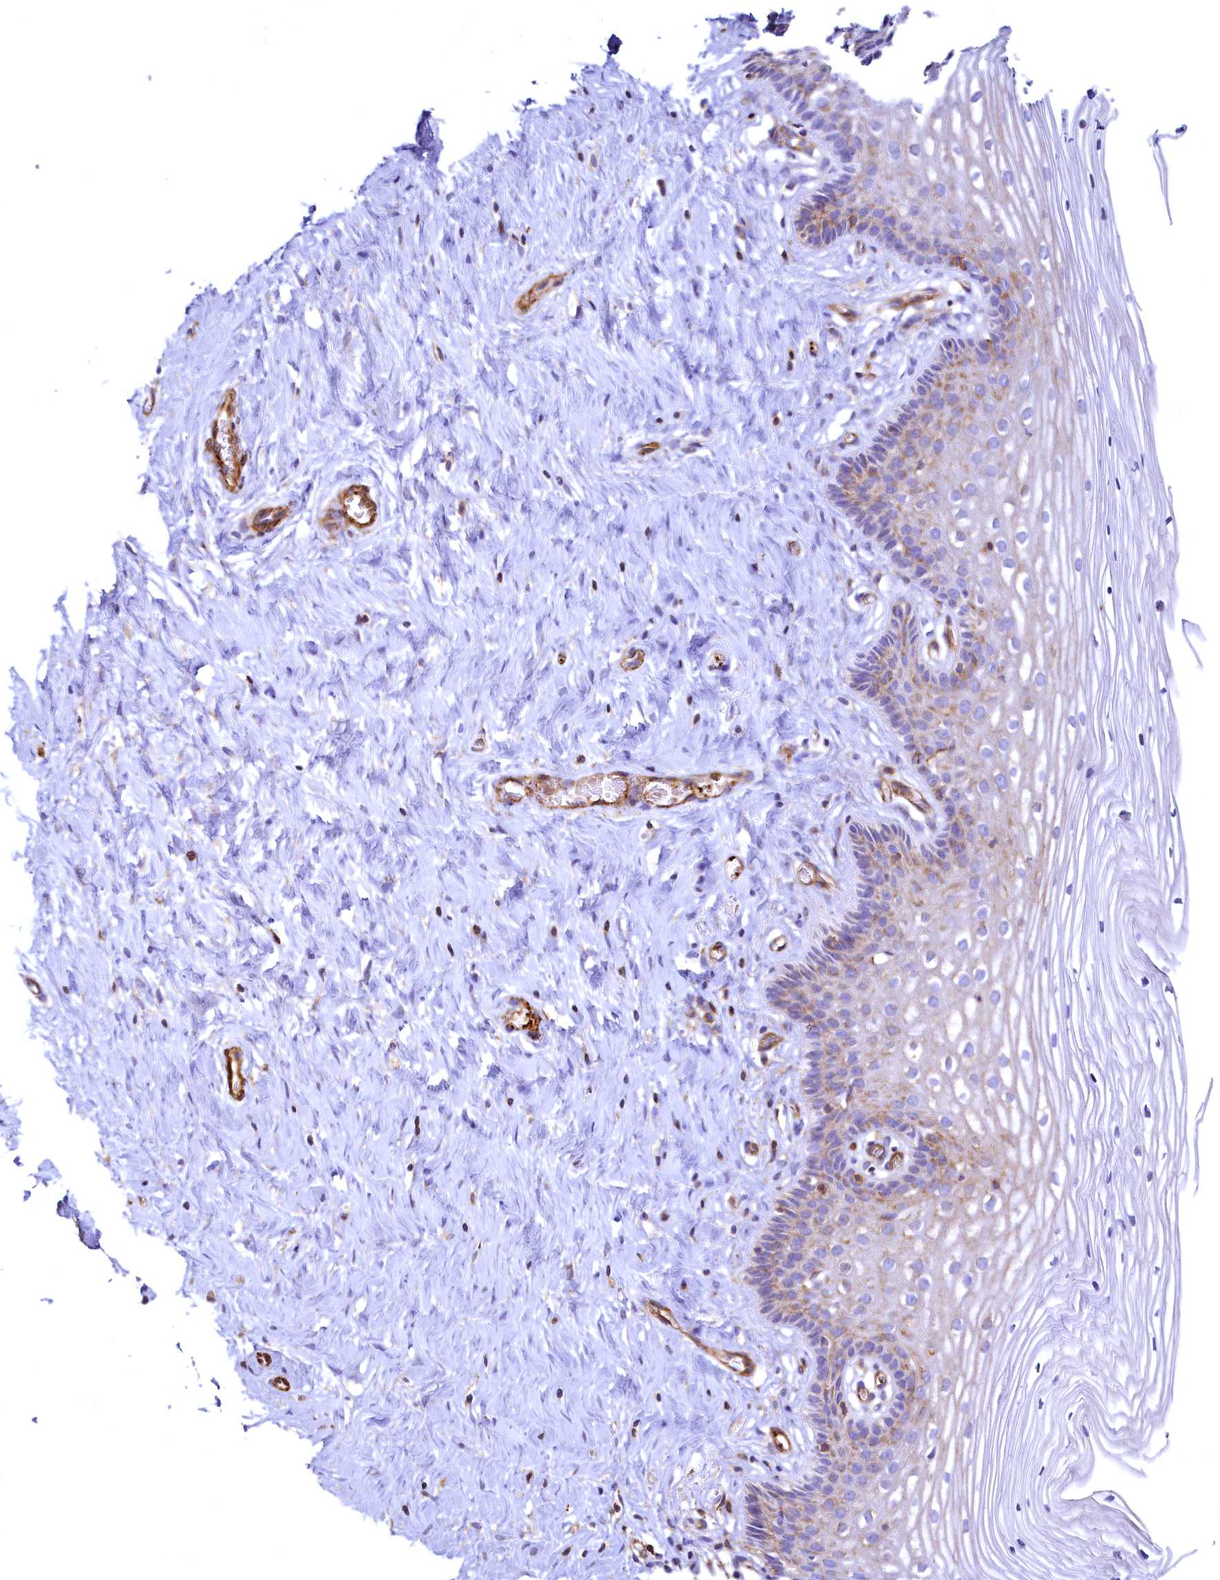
{"staining": {"intensity": "moderate", "quantity": "25%-75%", "location": "cytoplasmic/membranous"}, "tissue": "cervix", "cell_type": "Glandular cells", "image_type": "normal", "snomed": [{"axis": "morphology", "description": "Normal tissue, NOS"}, {"axis": "topography", "description": "Cervix"}], "caption": "Moderate cytoplasmic/membranous expression is present in about 25%-75% of glandular cells in normal cervix. The staining was performed using DAB (3,3'-diaminobenzidine) to visualize the protein expression in brown, while the nuclei were stained in blue with hematoxylin (Magnification: 20x).", "gene": "THBS1", "patient": {"sex": "female", "age": 33}}